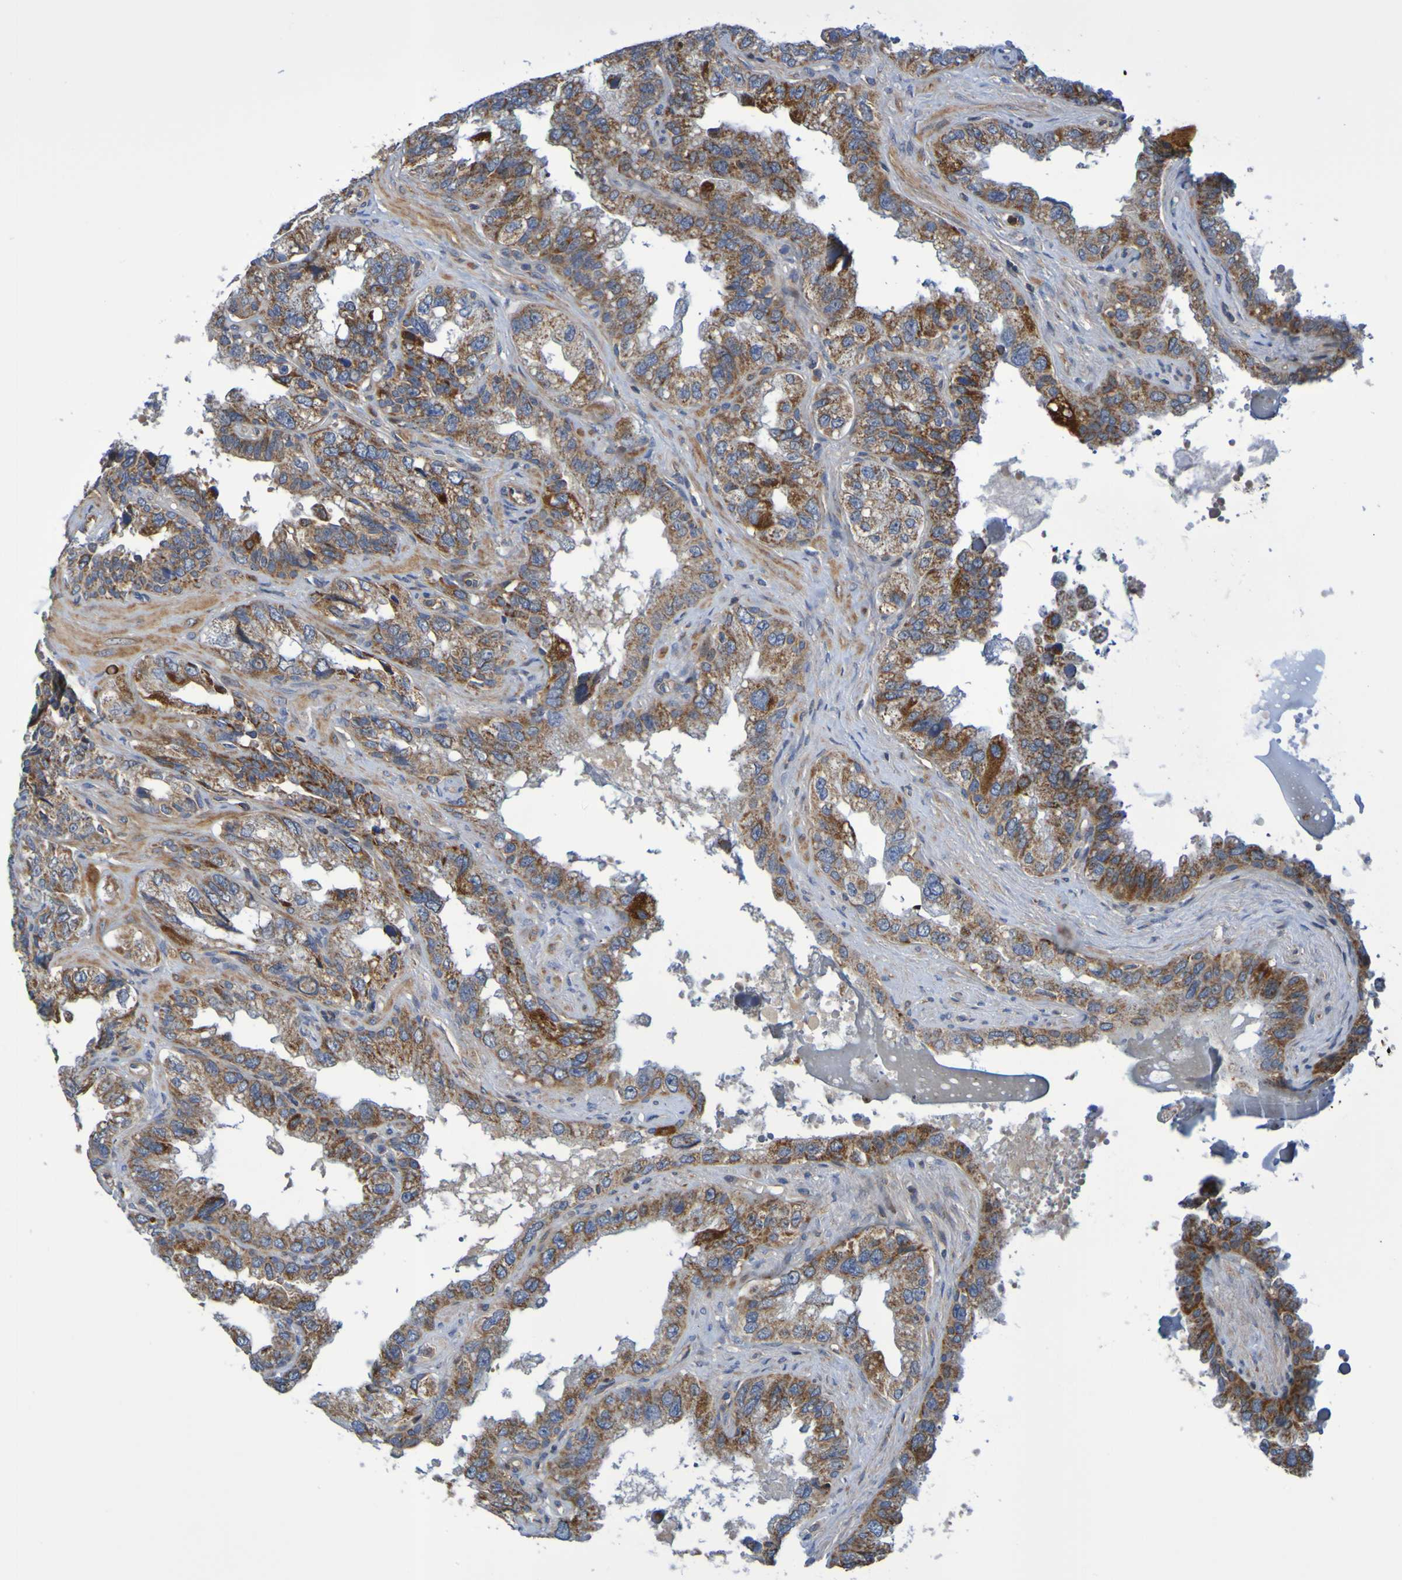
{"staining": {"intensity": "moderate", "quantity": ">75%", "location": "cytoplasmic/membranous"}, "tissue": "seminal vesicle", "cell_type": "Glandular cells", "image_type": "normal", "snomed": [{"axis": "morphology", "description": "Normal tissue, NOS"}, {"axis": "topography", "description": "Seminal veicle"}], "caption": "Immunohistochemistry (IHC) of normal seminal vesicle exhibits medium levels of moderate cytoplasmic/membranous staining in about >75% of glandular cells. The protein of interest is shown in brown color, while the nuclei are stained blue.", "gene": "CCDC51", "patient": {"sex": "male", "age": 68}}